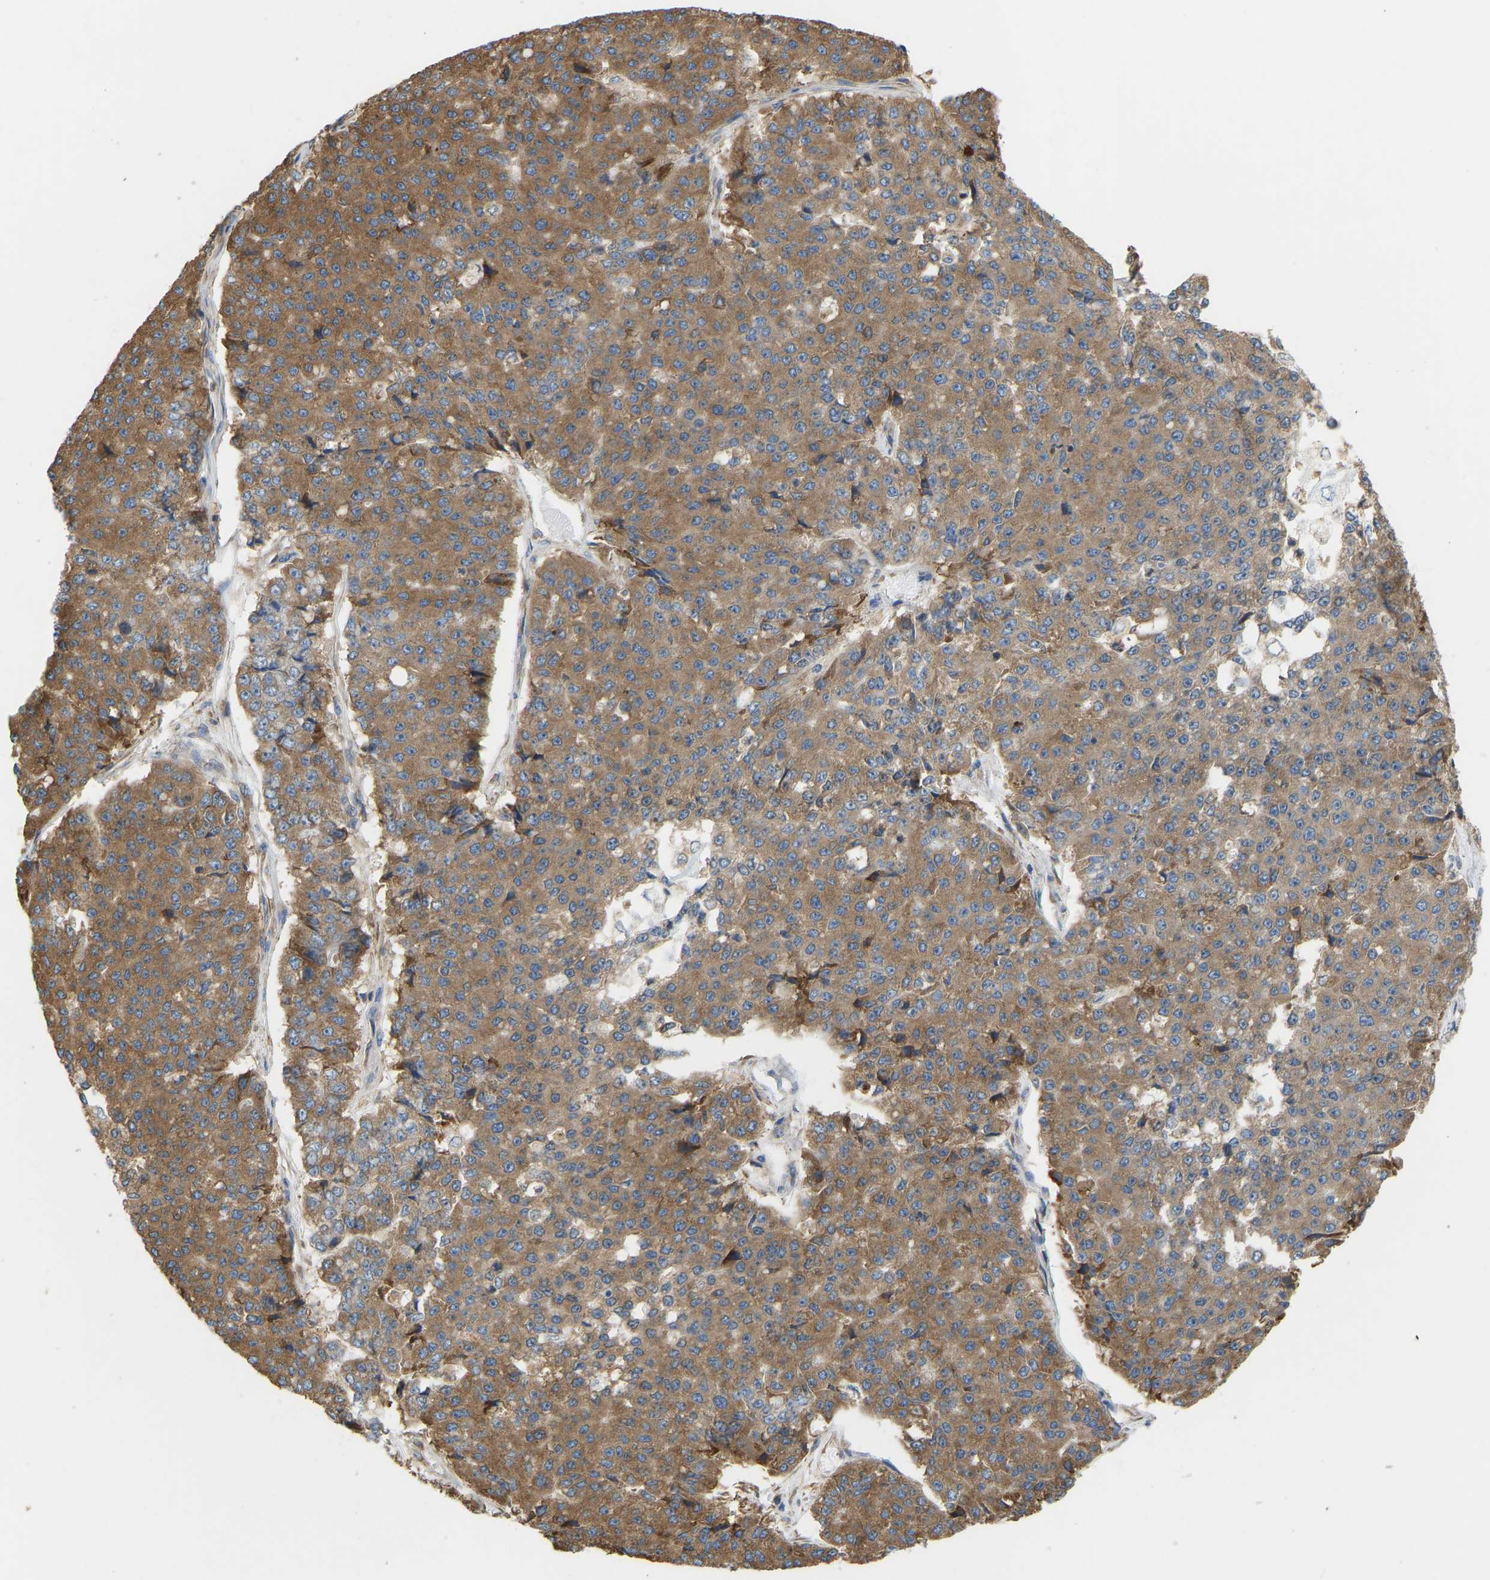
{"staining": {"intensity": "moderate", "quantity": ">75%", "location": "cytoplasmic/membranous"}, "tissue": "pancreatic cancer", "cell_type": "Tumor cells", "image_type": "cancer", "snomed": [{"axis": "morphology", "description": "Adenocarcinoma, NOS"}, {"axis": "topography", "description": "Pancreas"}], "caption": "The immunohistochemical stain highlights moderate cytoplasmic/membranous positivity in tumor cells of pancreatic cancer (adenocarcinoma) tissue. (DAB (3,3'-diaminobenzidine) = brown stain, brightfield microscopy at high magnification).", "gene": "RPS6KB2", "patient": {"sex": "male", "age": 50}}